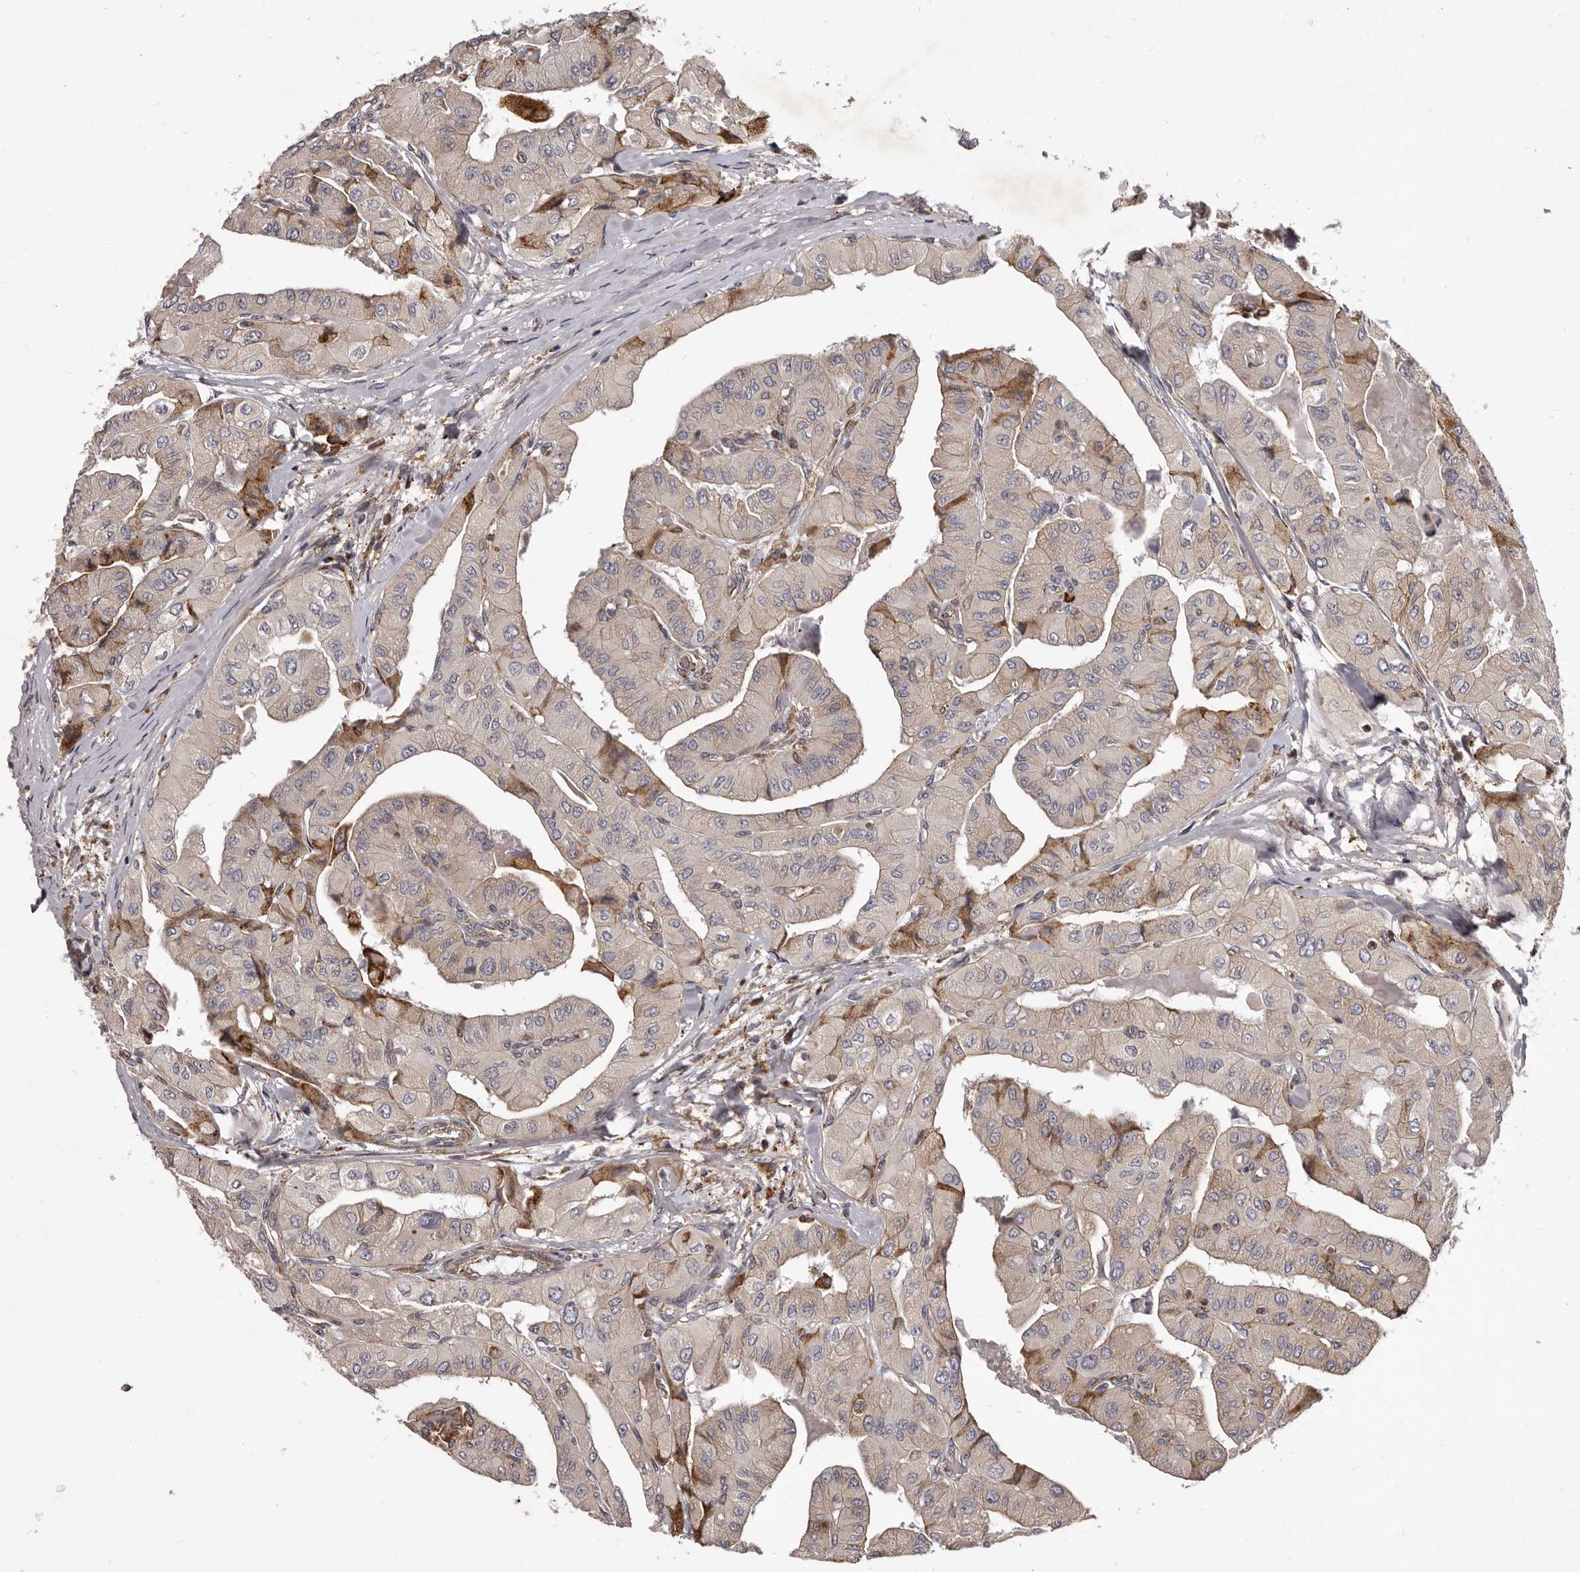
{"staining": {"intensity": "moderate", "quantity": "<25%", "location": "cytoplasmic/membranous"}, "tissue": "thyroid cancer", "cell_type": "Tumor cells", "image_type": "cancer", "snomed": [{"axis": "morphology", "description": "Papillary adenocarcinoma, NOS"}, {"axis": "topography", "description": "Thyroid gland"}], "caption": "Brown immunohistochemical staining in human thyroid cancer shows moderate cytoplasmic/membranous staining in approximately <25% of tumor cells.", "gene": "ALPK1", "patient": {"sex": "female", "age": 59}}